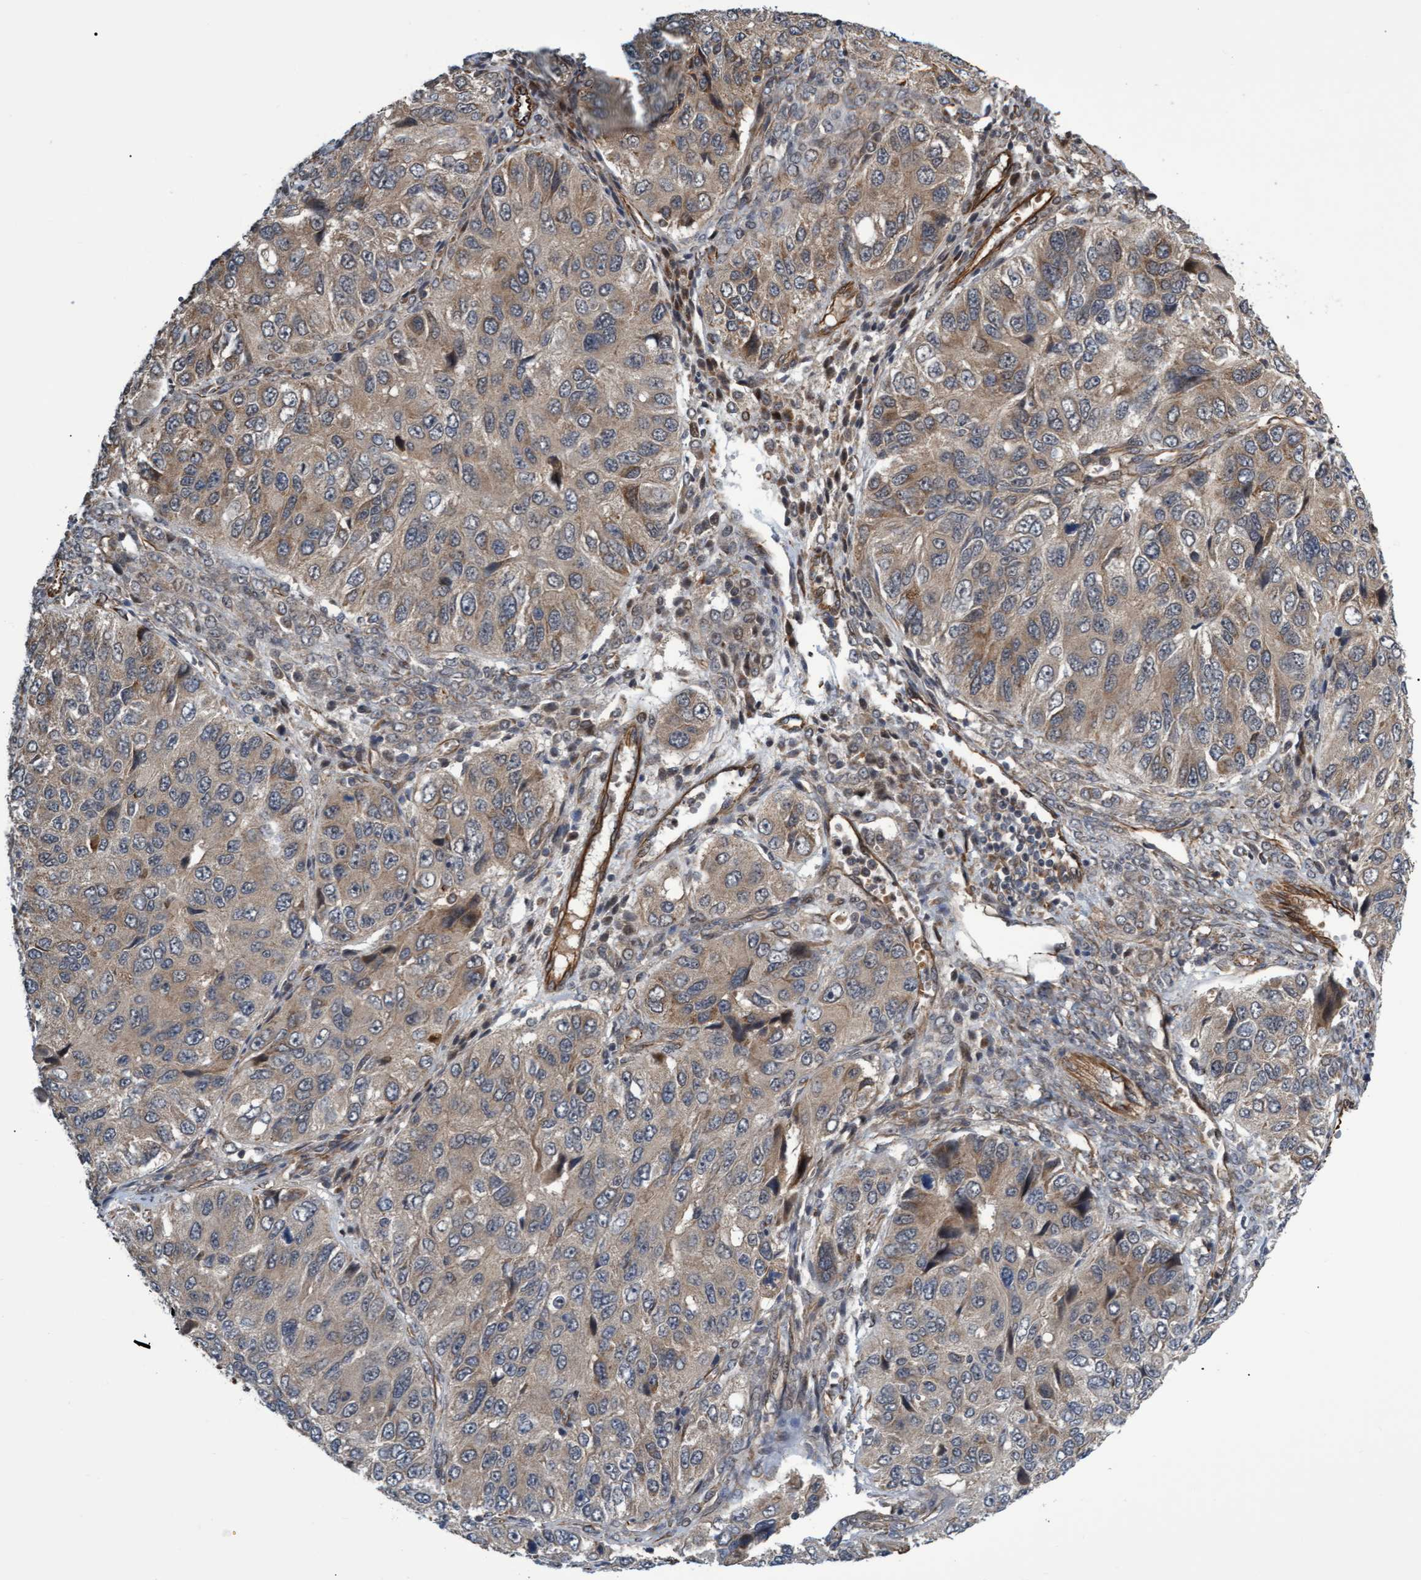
{"staining": {"intensity": "weak", "quantity": "25%-75%", "location": "cytoplasmic/membranous"}, "tissue": "ovarian cancer", "cell_type": "Tumor cells", "image_type": "cancer", "snomed": [{"axis": "morphology", "description": "Carcinoma, endometroid"}, {"axis": "topography", "description": "Ovary"}], "caption": "Ovarian cancer stained for a protein reveals weak cytoplasmic/membranous positivity in tumor cells. The staining is performed using DAB brown chromogen to label protein expression. The nuclei are counter-stained blue using hematoxylin.", "gene": "TNFRSF10B", "patient": {"sex": "female", "age": 51}}